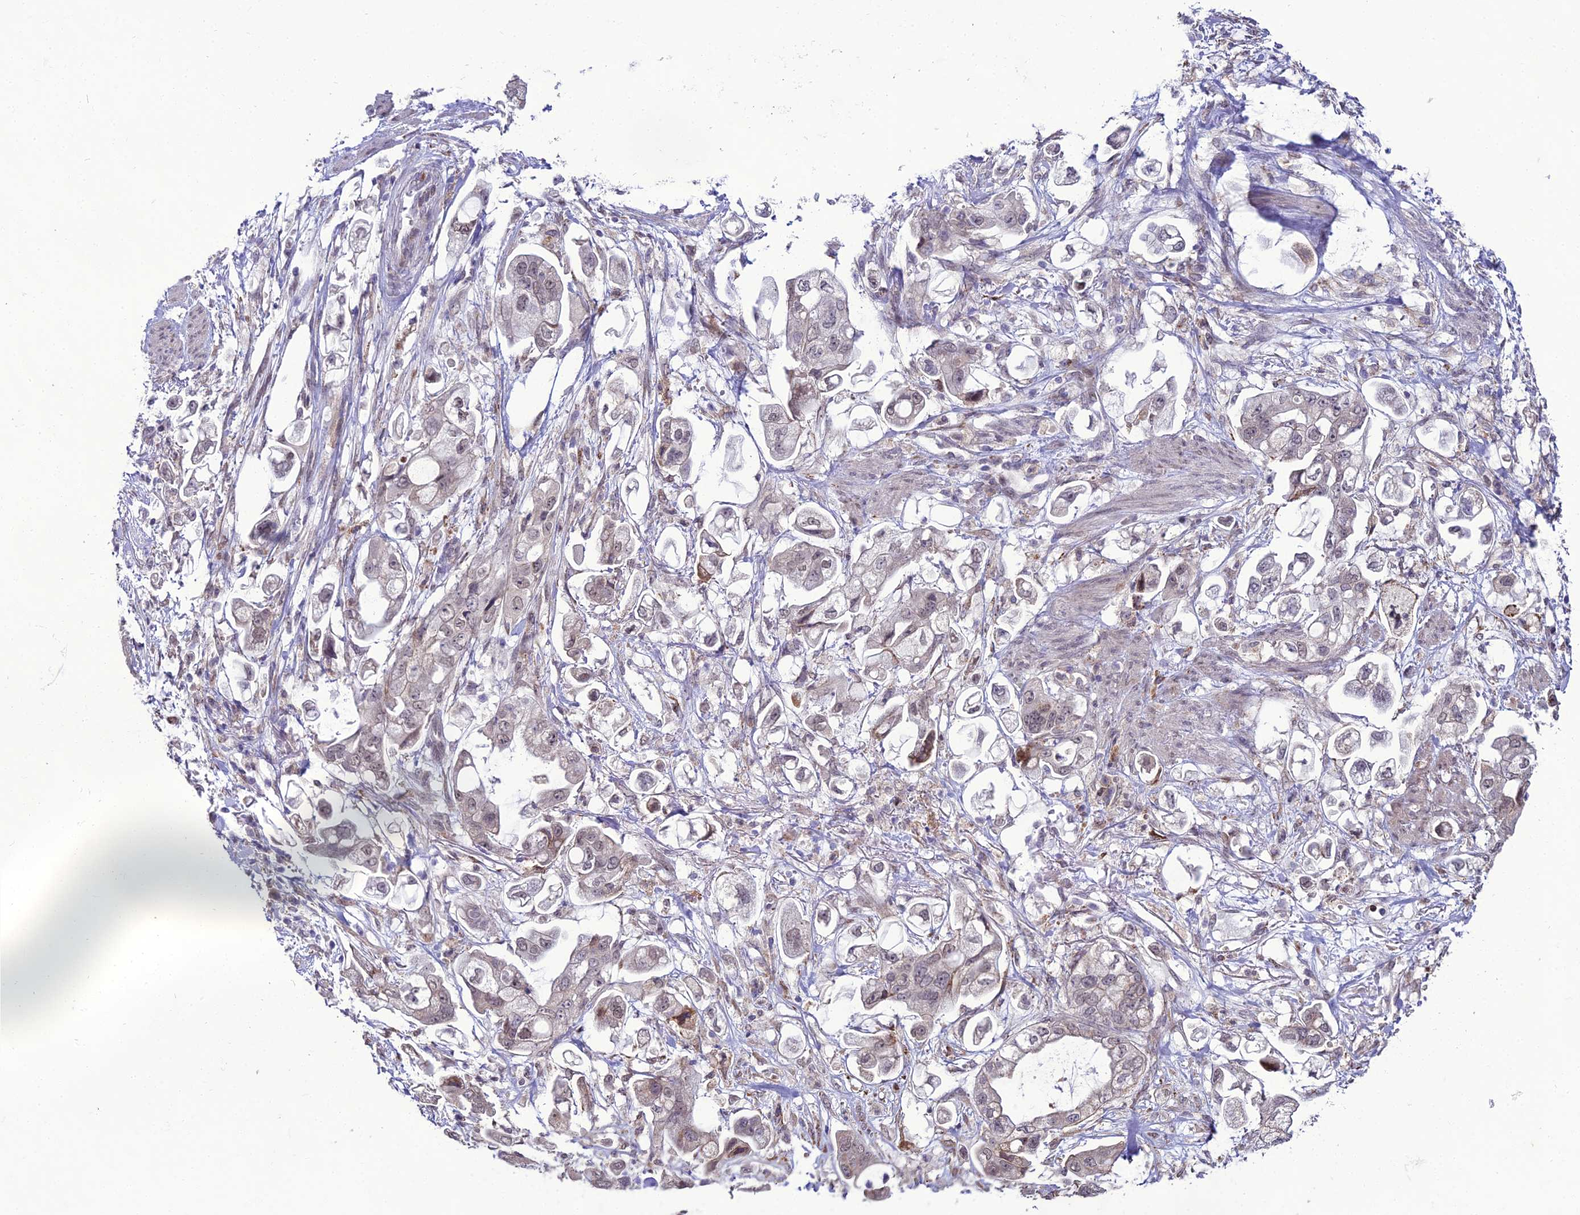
{"staining": {"intensity": "negative", "quantity": "none", "location": "none"}, "tissue": "stomach cancer", "cell_type": "Tumor cells", "image_type": "cancer", "snomed": [{"axis": "morphology", "description": "Adenocarcinoma, NOS"}, {"axis": "topography", "description": "Stomach"}], "caption": "Protein analysis of adenocarcinoma (stomach) reveals no significant staining in tumor cells.", "gene": "TROAP", "patient": {"sex": "male", "age": 62}}